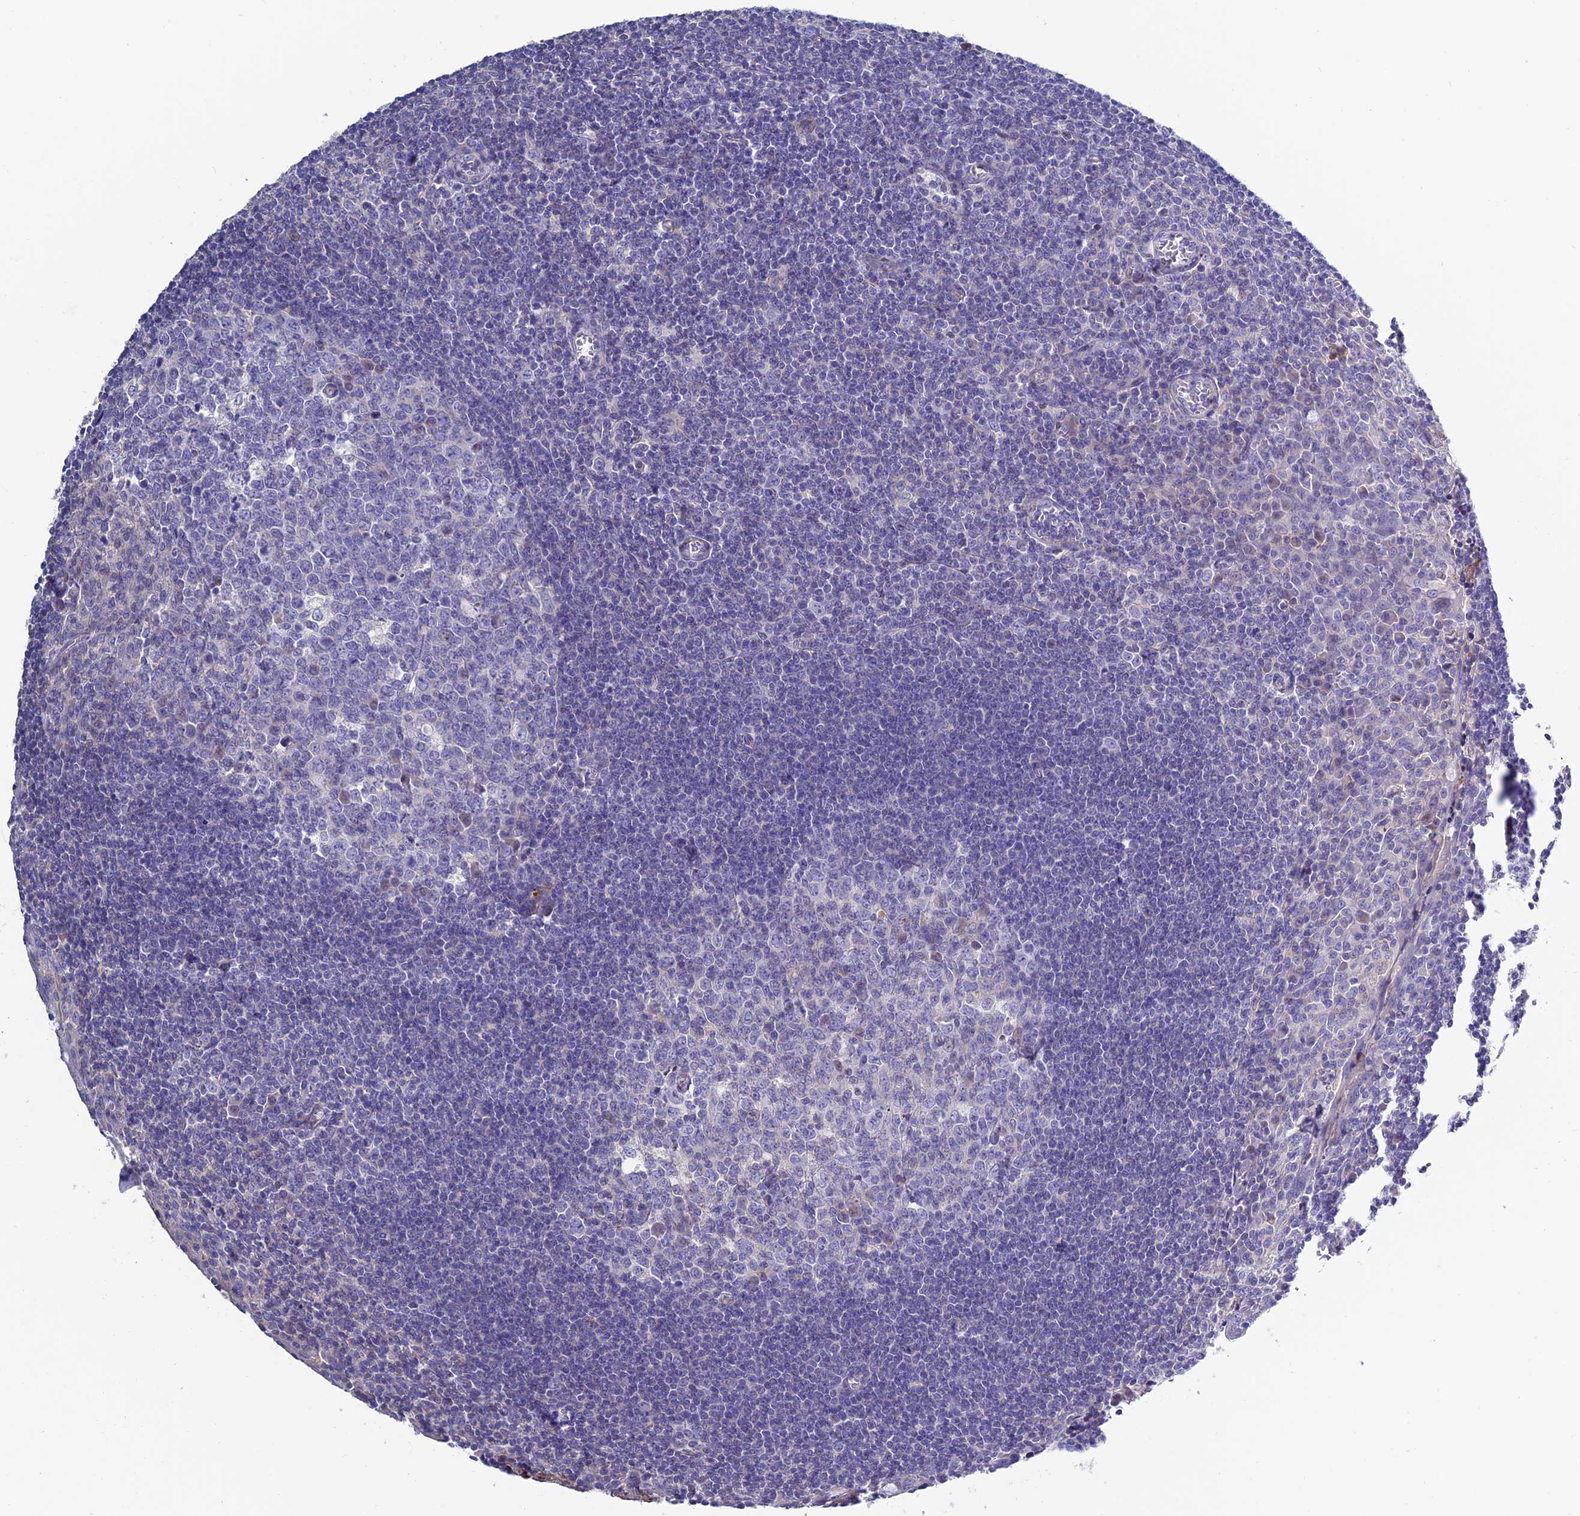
{"staining": {"intensity": "negative", "quantity": "none", "location": "none"}, "tissue": "tonsil", "cell_type": "Germinal center cells", "image_type": "normal", "snomed": [{"axis": "morphology", "description": "Normal tissue, NOS"}, {"axis": "topography", "description": "Tonsil"}], "caption": "Immunohistochemical staining of normal tonsil displays no significant staining in germinal center cells. (DAB IHC with hematoxylin counter stain).", "gene": "FAM178B", "patient": {"sex": "male", "age": 27}}